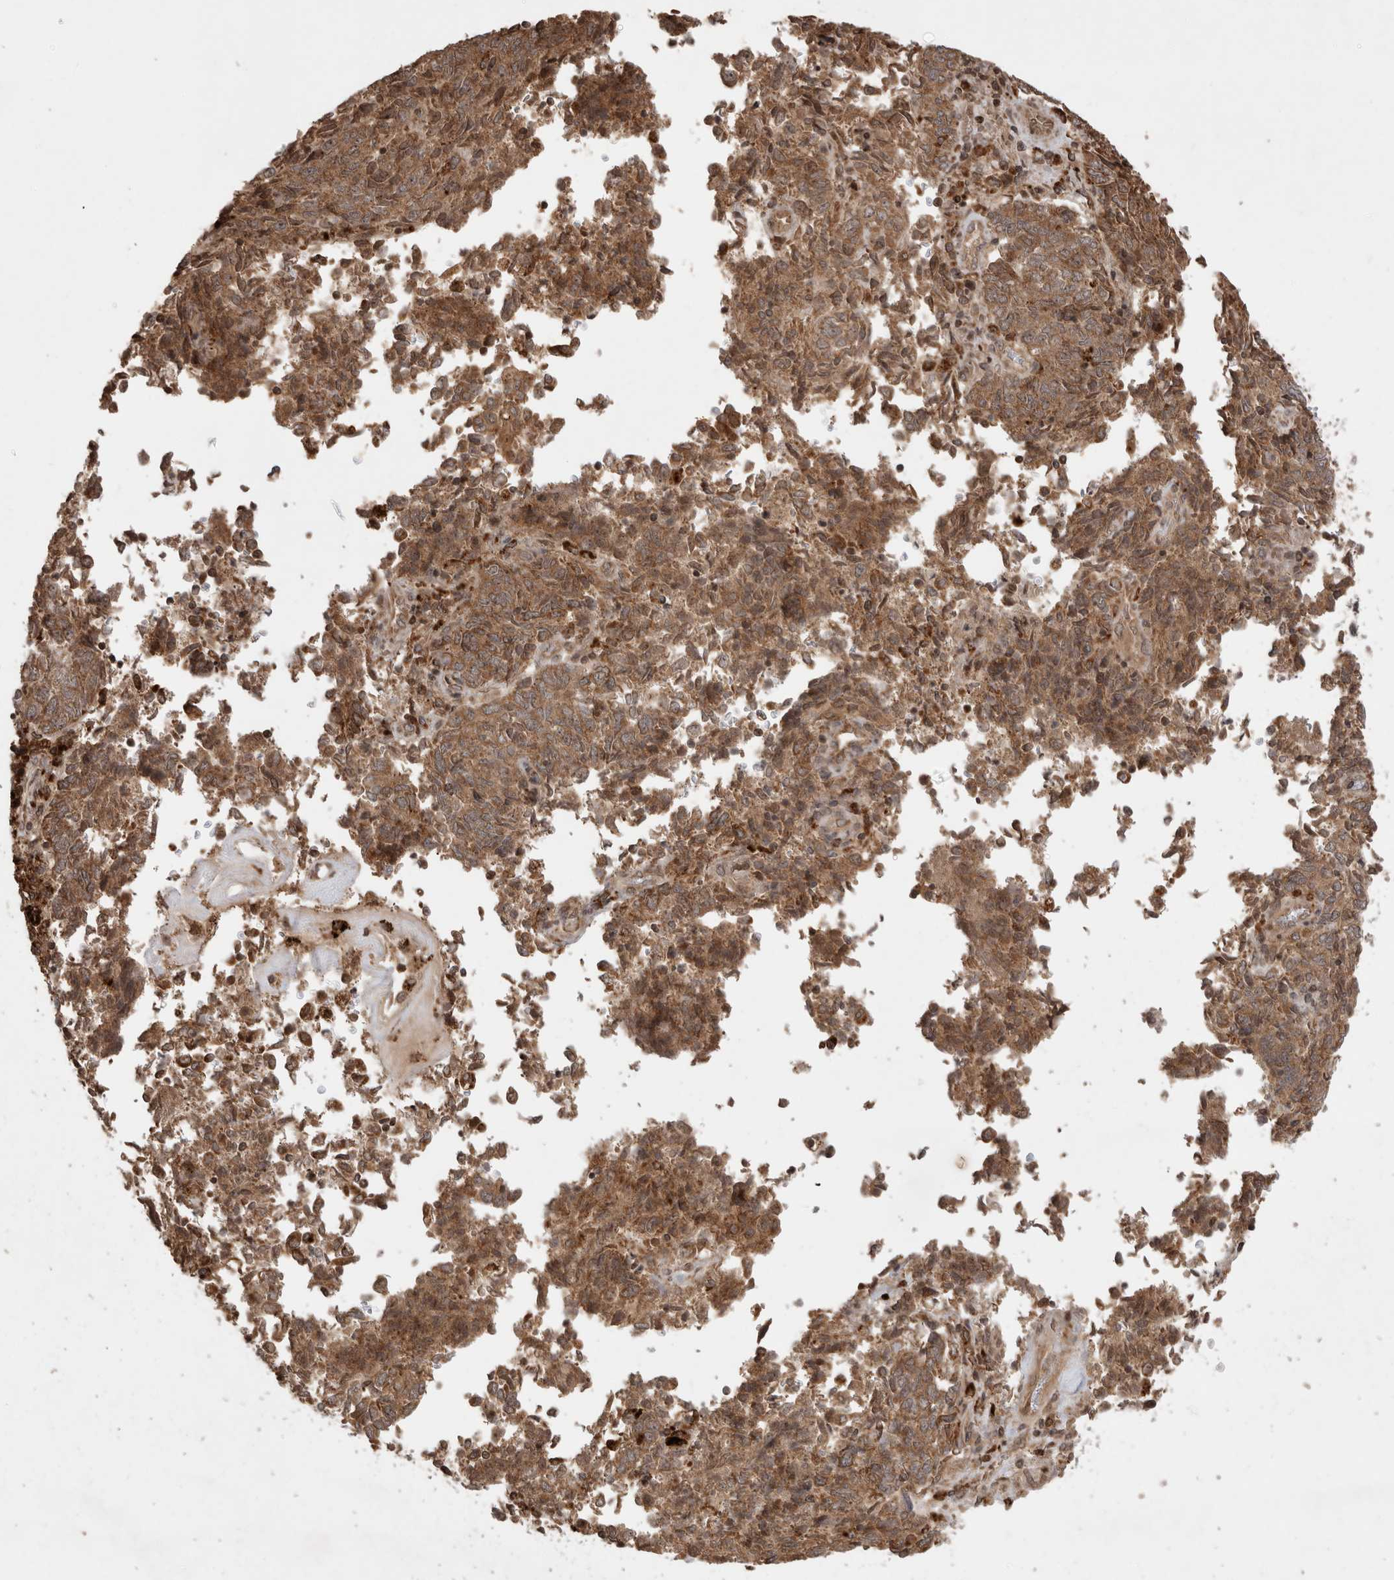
{"staining": {"intensity": "moderate", "quantity": ">75%", "location": "cytoplasmic/membranous"}, "tissue": "endometrial cancer", "cell_type": "Tumor cells", "image_type": "cancer", "snomed": [{"axis": "morphology", "description": "Adenocarcinoma, NOS"}, {"axis": "topography", "description": "Endometrium"}], "caption": "Protein staining of endometrial cancer tissue shows moderate cytoplasmic/membranous staining in about >75% of tumor cells.", "gene": "FAM221A", "patient": {"sex": "female", "age": 80}}